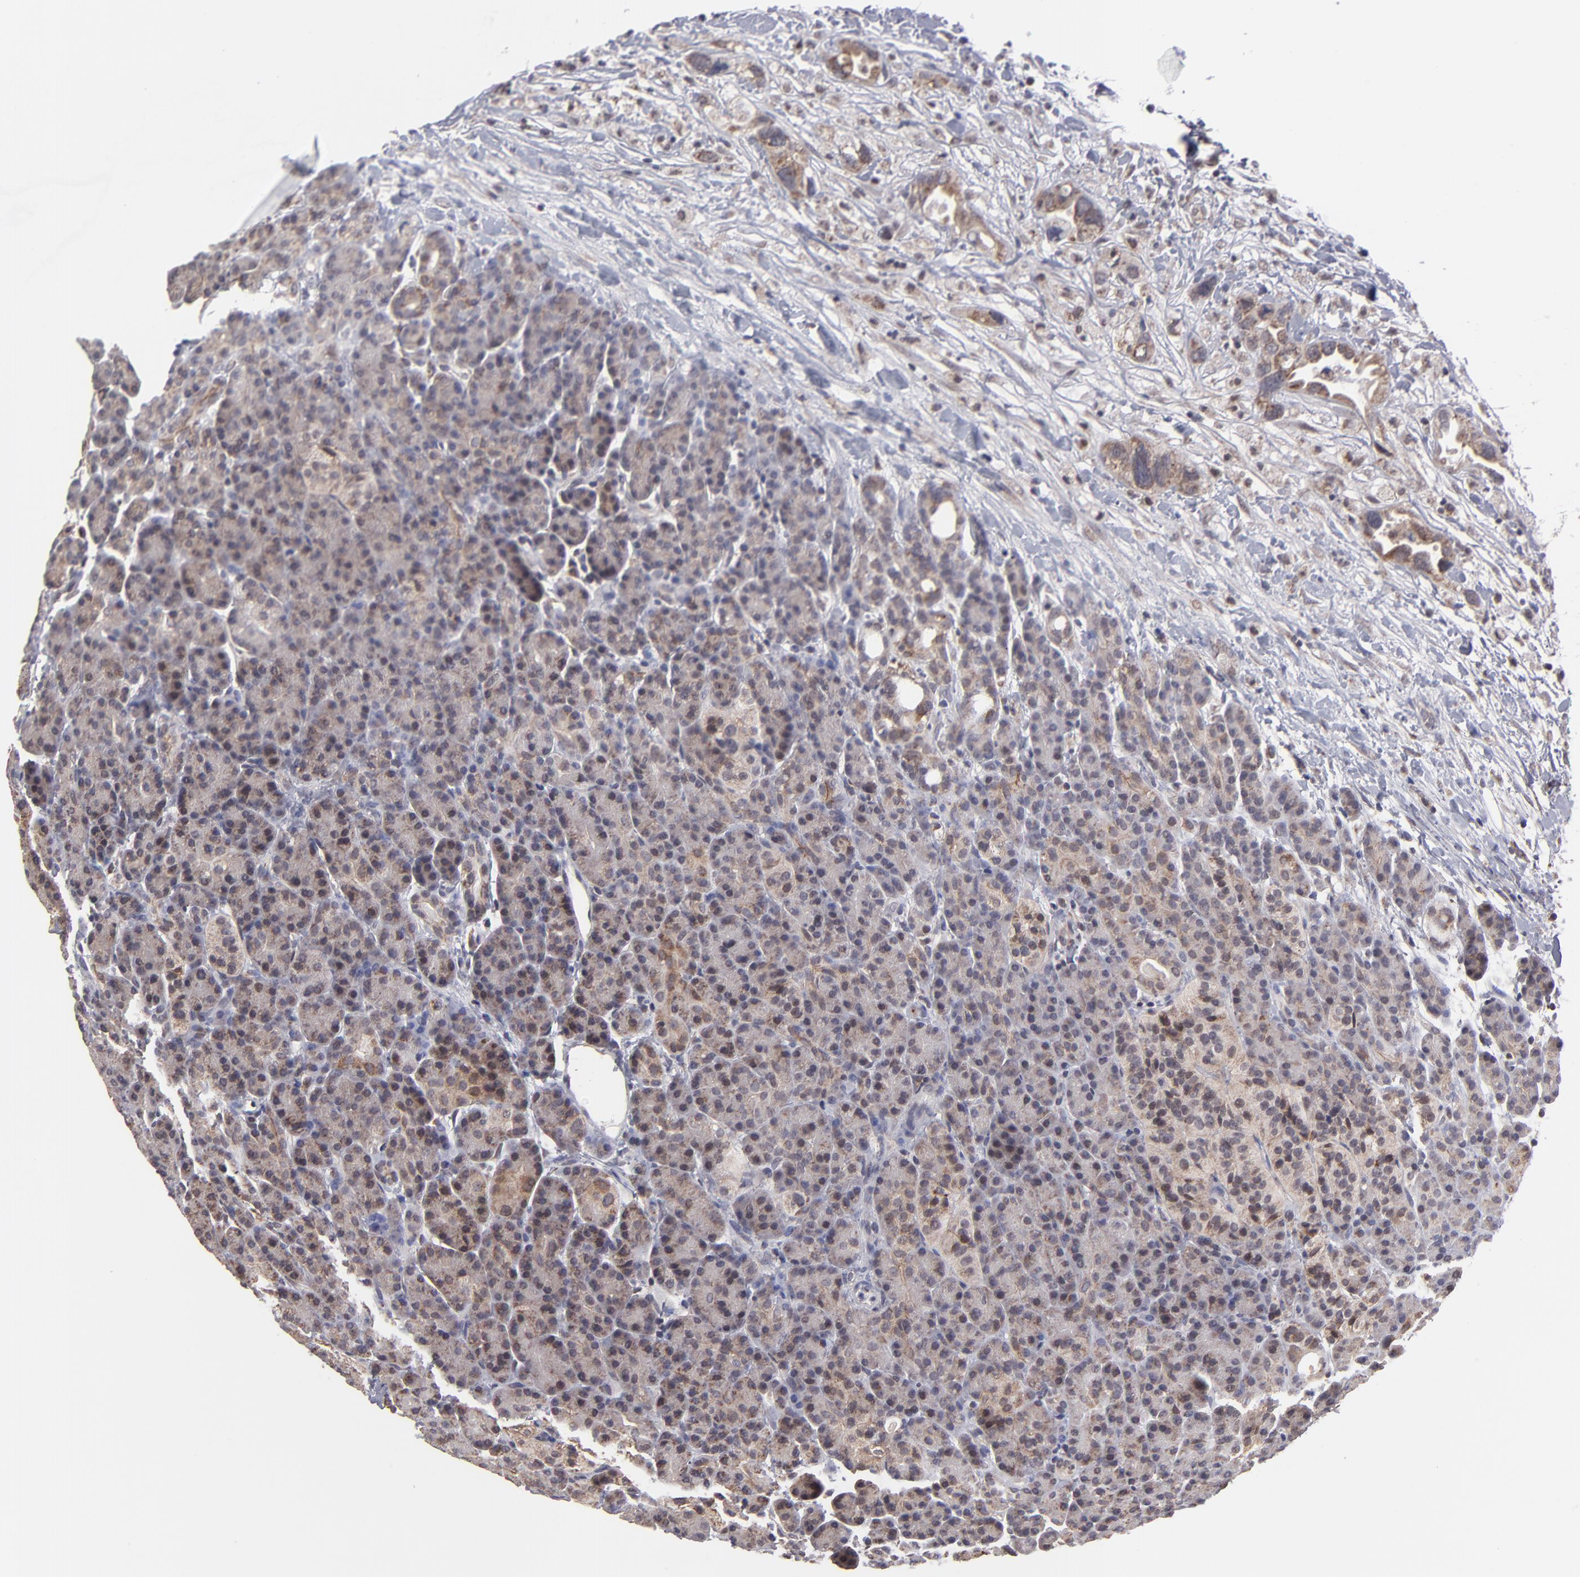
{"staining": {"intensity": "weak", "quantity": ">75%", "location": "cytoplasmic/membranous"}, "tissue": "pancreas", "cell_type": "Exocrine glandular cells", "image_type": "normal", "snomed": [{"axis": "morphology", "description": "Normal tissue, NOS"}, {"axis": "topography", "description": "Pancreas"}], "caption": "Normal pancreas was stained to show a protein in brown. There is low levels of weak cytoplasmic/membranous expression in about >75% of exocrine glandular cells. The protein of interest is shown in brown color, while the nuclei are stained blue.", "gene": "SLC15A1", "patient": {"sex": "female", "age": 77}}